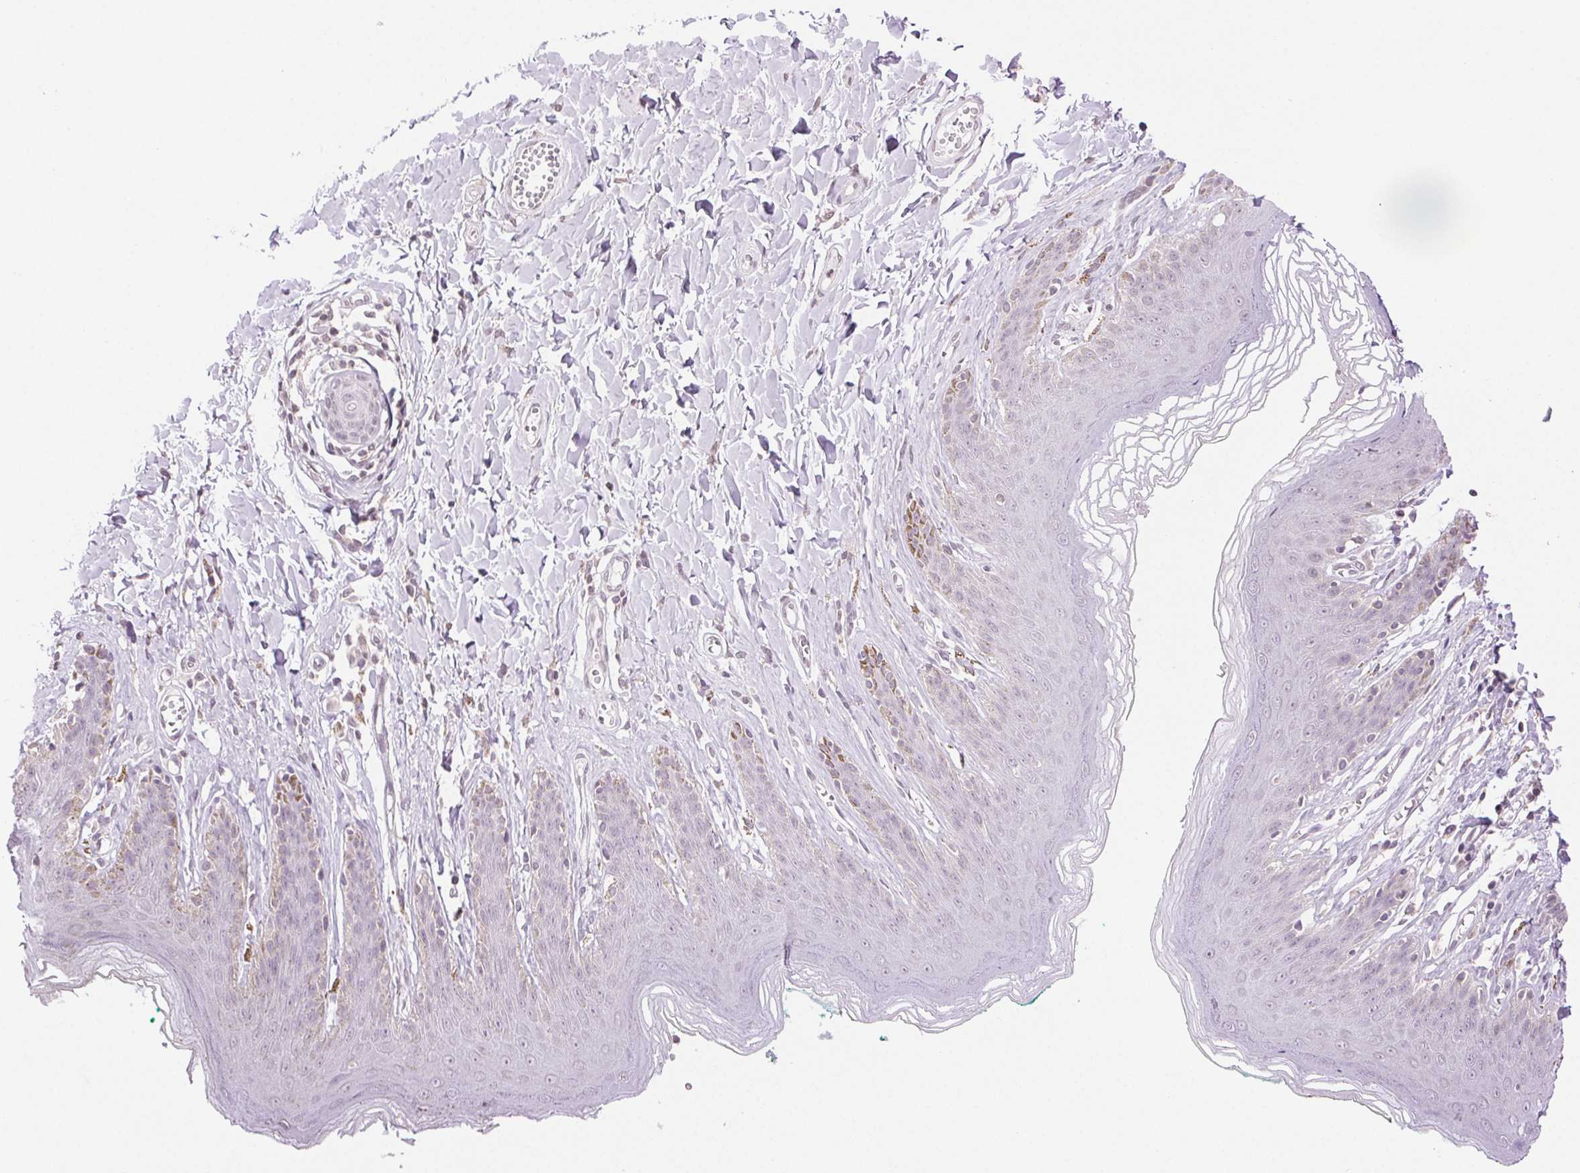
{"staining": {"intensity": "negative", "quantity": "none", "location": "none"}, "tissue": "skin", "cell_type": "Epidermal cells", "image_type": "normal", "snomed": [{"axis": "morphology", "description": "Normal tissue, NOS"}, {"axis": "topography", "description": "Vulva"}, {"axis": "topography", "description": "Peripheral nerve tissue"}], "caption": "Benign skin was stained to show a protein in brown. There is no significant staining in epidermal cells. (Immunohistochemistry, brightfield microscopy, high magnification).", "gene": "TNNT3", "patient": {"sex": "female", "age": 66}}